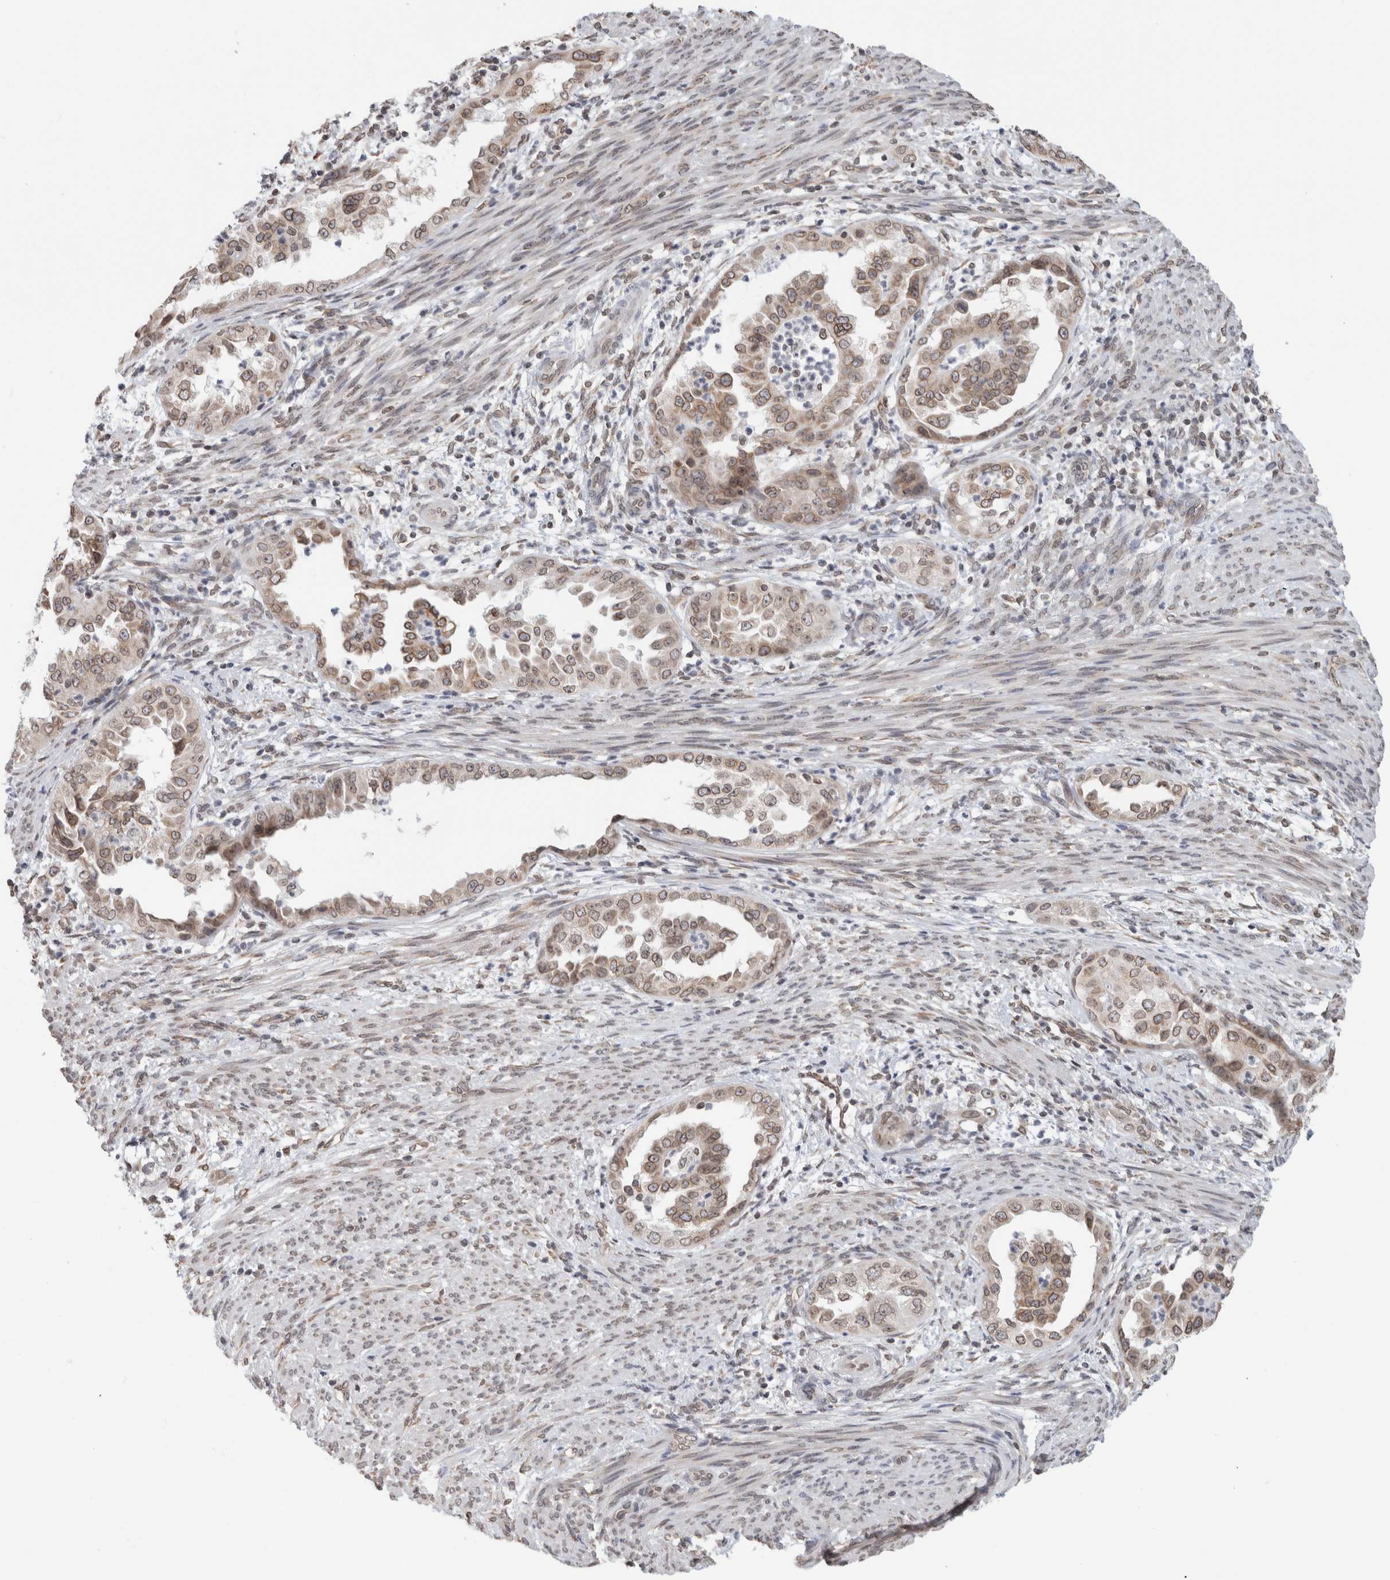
{"staining": {"intensity": "moderate", "quantity": ">75%", "location": "cytoplasmic/membranous,nuclear"}, "tissue": "endometrial cancer", "cell_type": "Tumor cells", "image_type": "cancer", "snomed": [{"axis": "morphology", "description": "Adenocarcinoma, NOS"}, {"axis": "topography", "description": "Endometrium"}], "caption": "A brown stain labels moderate cytoplasmic/membranous and nuclear positivity of a protein in endometrial adenocarcinoma tumor cells. Using DAB (brown) and hematoxylin (blue) stains, captured at high magnification using brightfield microscopy.", "gene": "RBMX2", "patient": {"sex": "female", "age": 85}}